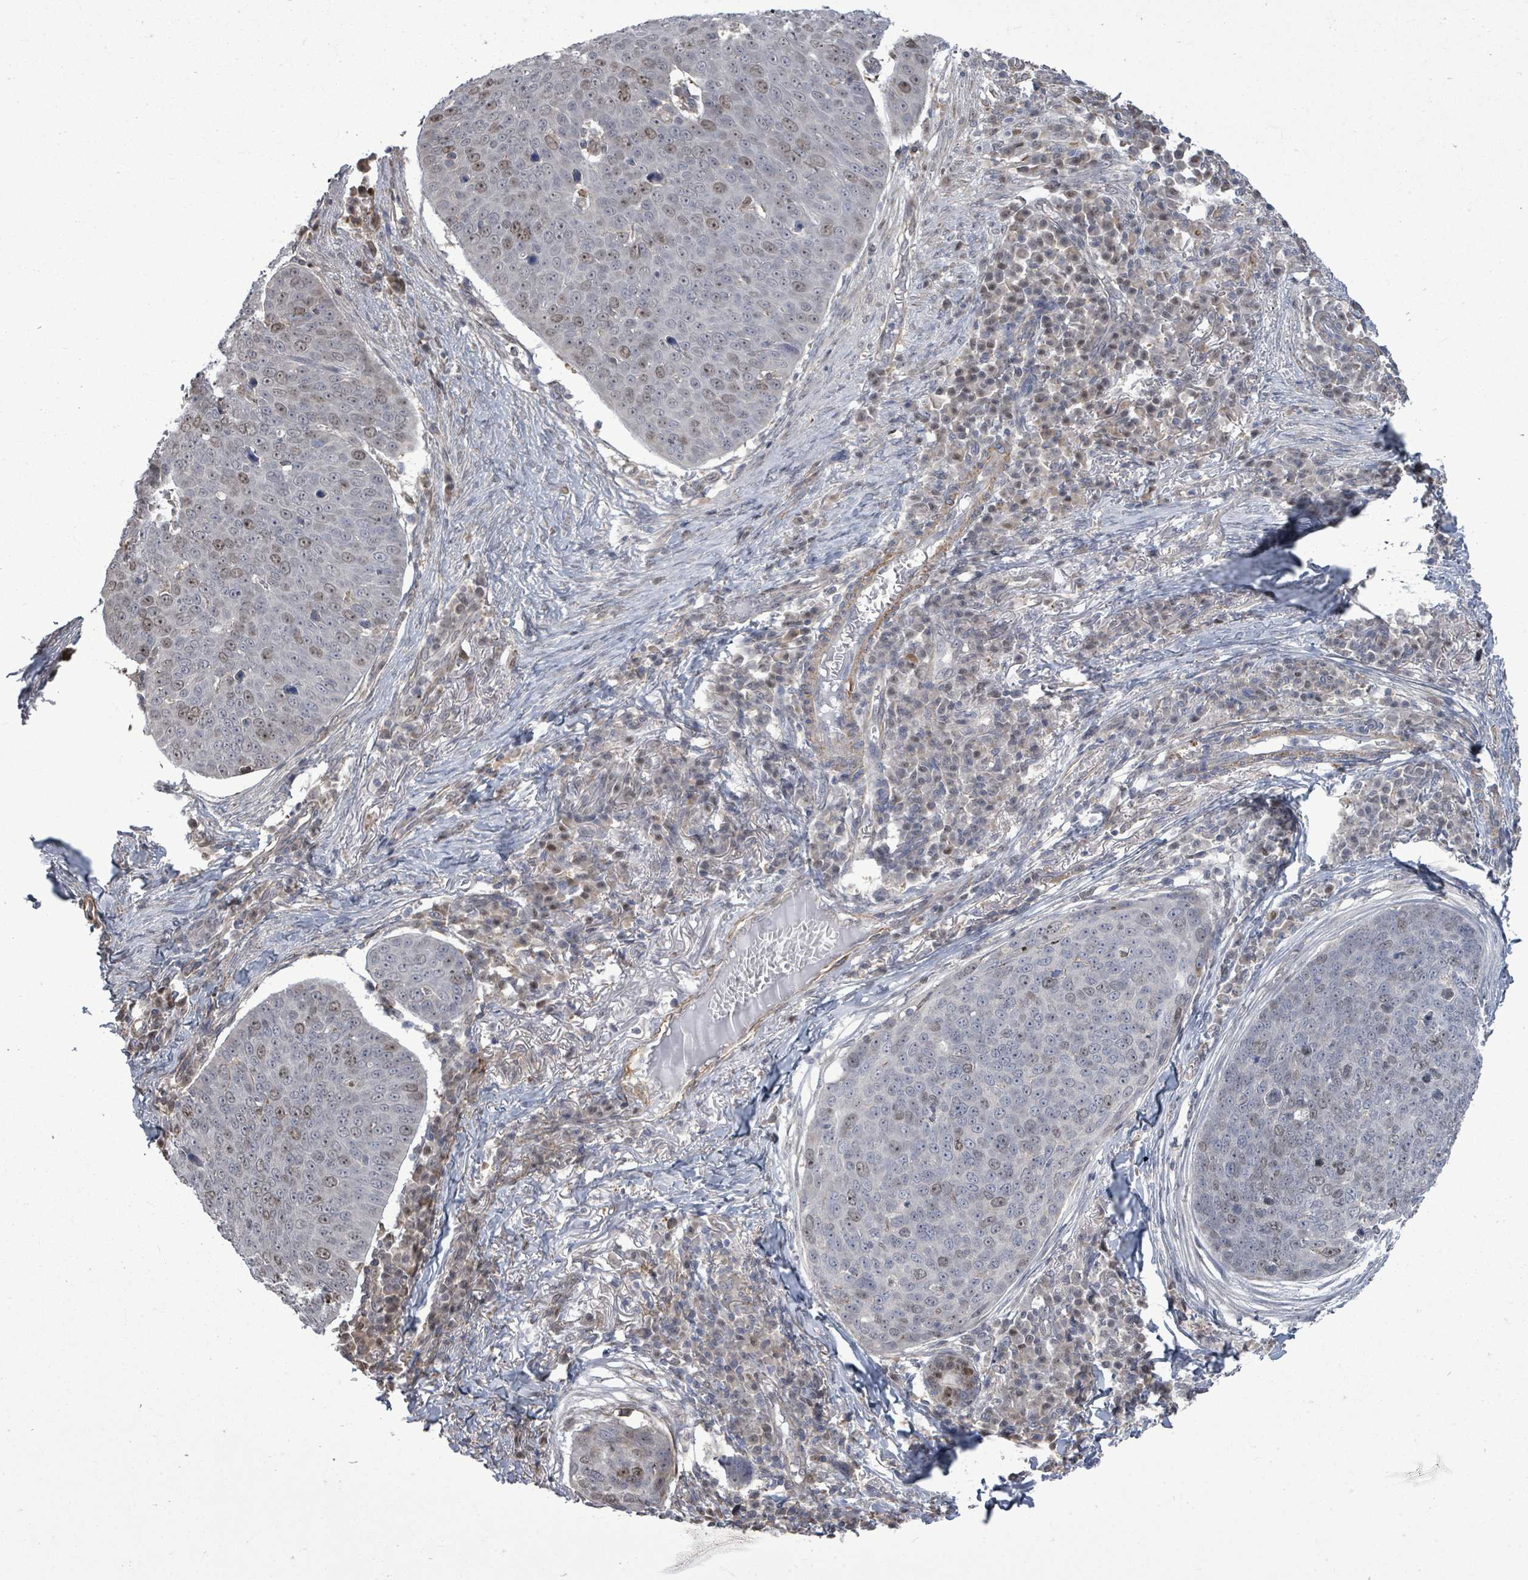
{"staining": {"intensity": "moderate", "quantity": "<25%", "location": "nuclear"}, "tissue": "skin cancer", "cell_type": "Tumor cells", "image_type": "cancer", "snomed": [{"axis": "morphology", "description": "Squamous cell carcinoma, NOS"}, {"axis": "topography", "description": "Skin"}], "caption": "Protein staining demonstrates moderate nuclear positivity in approximately <25% of tumor cells in squamous cell carcinoma (skin).", "gene": "PAPSS1", "patient": {"sex": "male", "age": 71}}